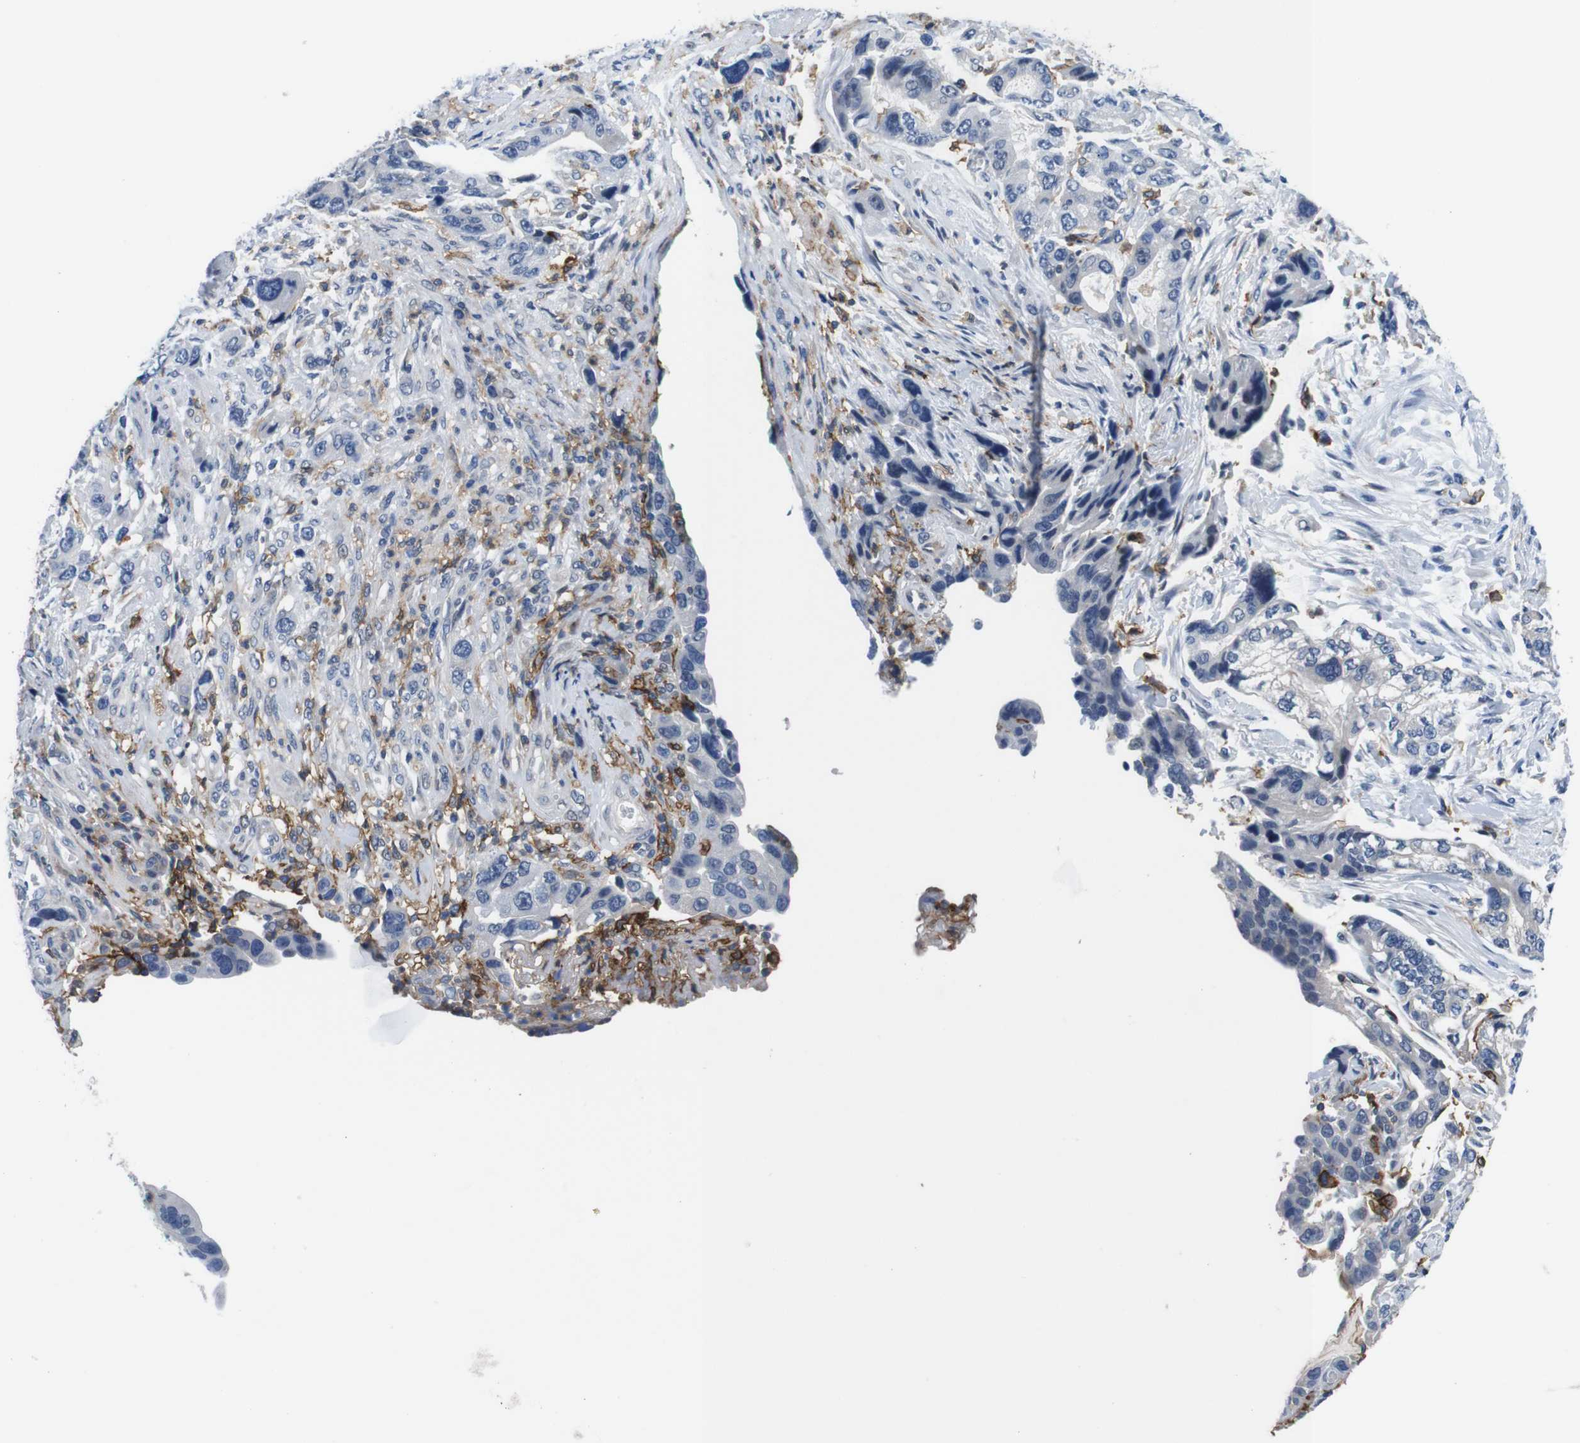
{"staining": {"intensity": "negative", "quantity": "none", "location": "none"}, "tissue": "stomach cancer", "cell_type": "Tumor cells", "image_type": "cancer", "snomed": [{"axis": "morphology", "description": "Adenocarcinoma, NOS"}, {"axis": "topography", "description": "Stomach, lower"}], "caption": "An IHC histopathology image of adenocarcinoma (stomach) is shown. There is no staining in tumor cells of adenocarcinoma (stomach). The staining was performed using DAB to visualize the protein expression in brown, while the nuclei were stained in blue with hematoxylin (Magnification: 20x).", "gene": "CD300C", "patient": {"sex": "female", "age": 93}}